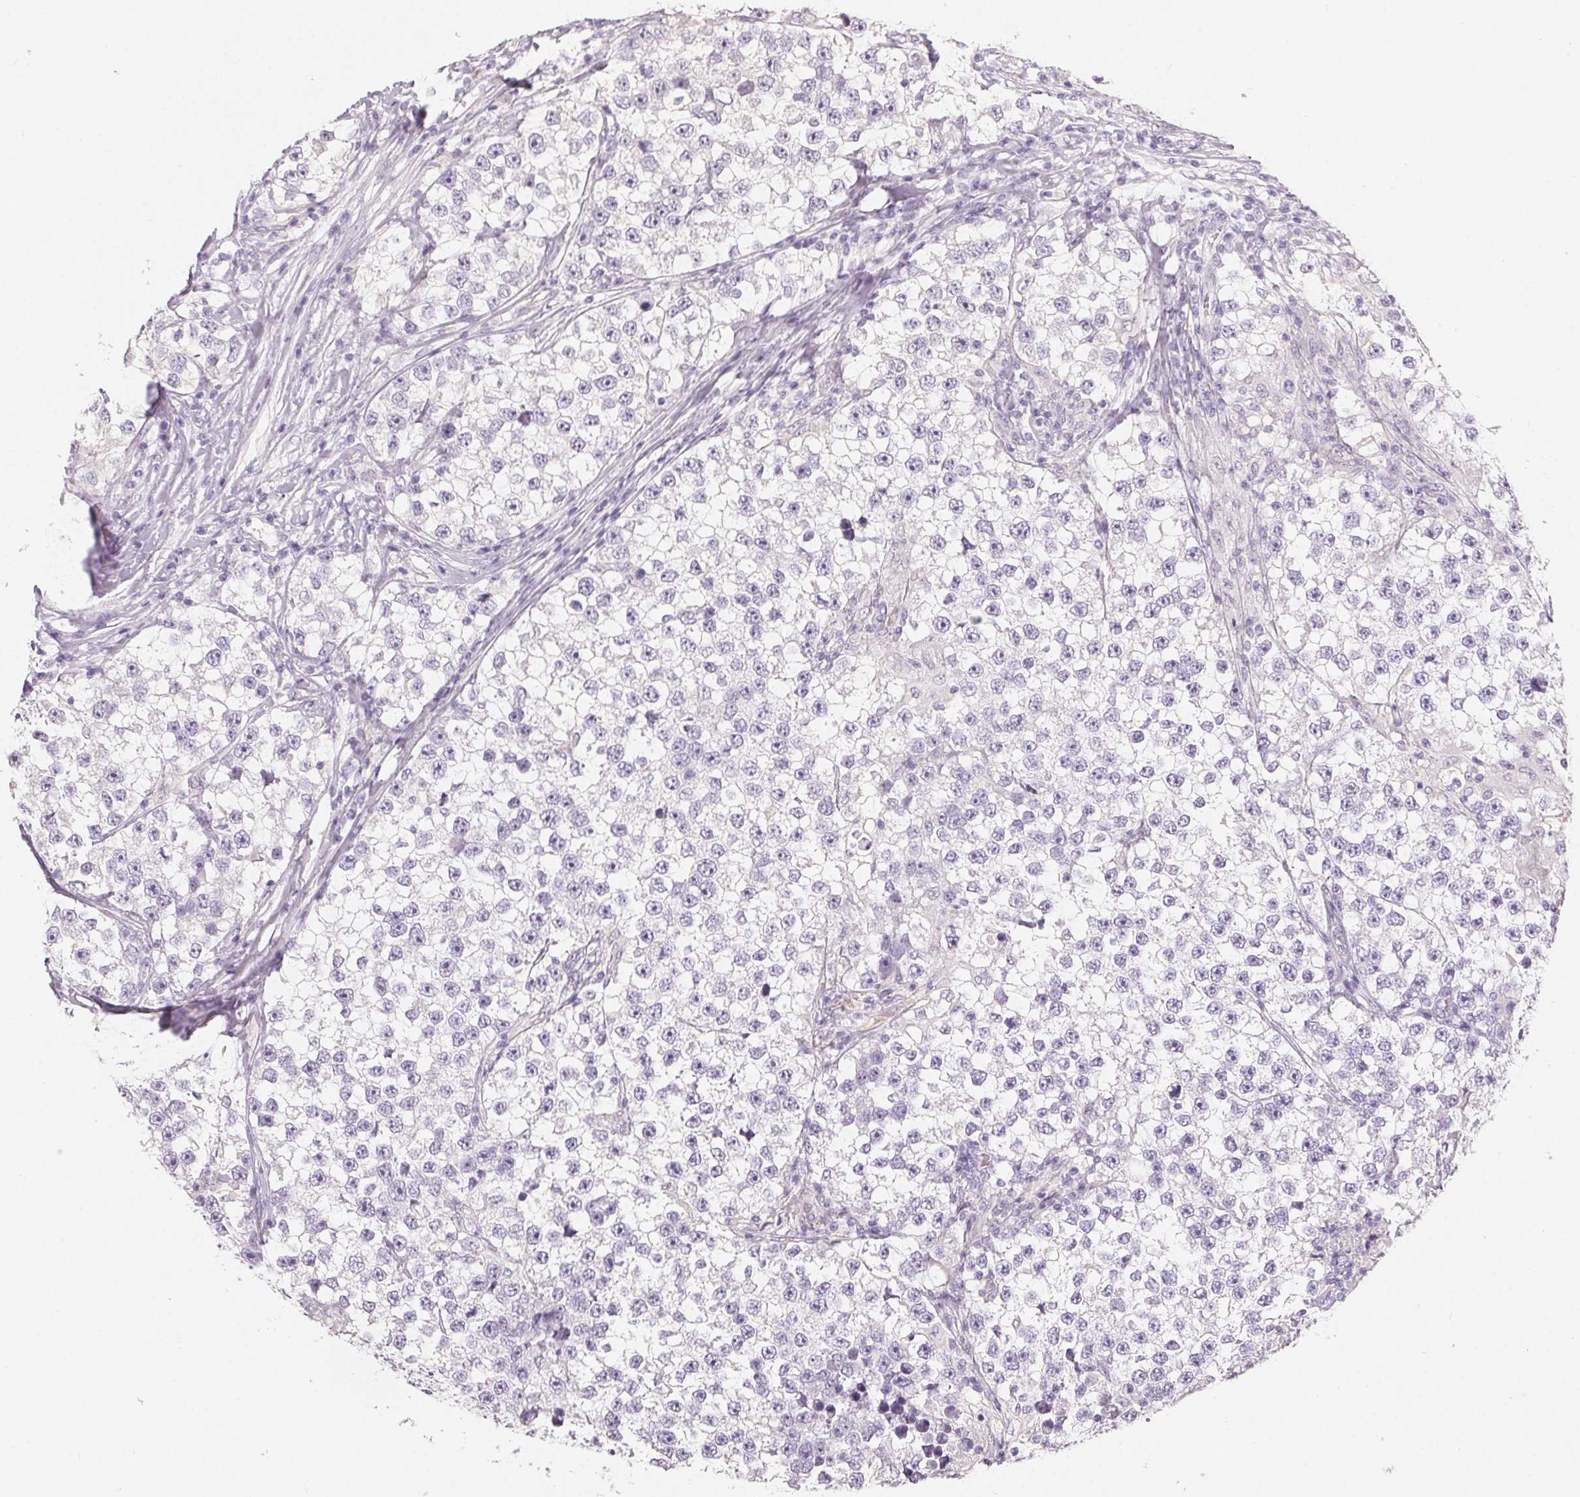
{"staining": {"intensity": "negative", "quantity": "none", "location": "none"}, "tissue": "testis cancer", "cell_type": "Tumor cells", "image_type": "cancer", "snomed": [{"axis": "morphology", "description": "Seminoma, NOS"}, {"axis": "topography", "description": "Testis"}], "caption": "This image is of seminoma (testis) stained with immunohistochemistry to label a protein in brown with the nuclei are counter-stained blue. There is no staining in tumor cells.", "gene": "MIOX", "patient": {"sex": "male", "age": 46}}